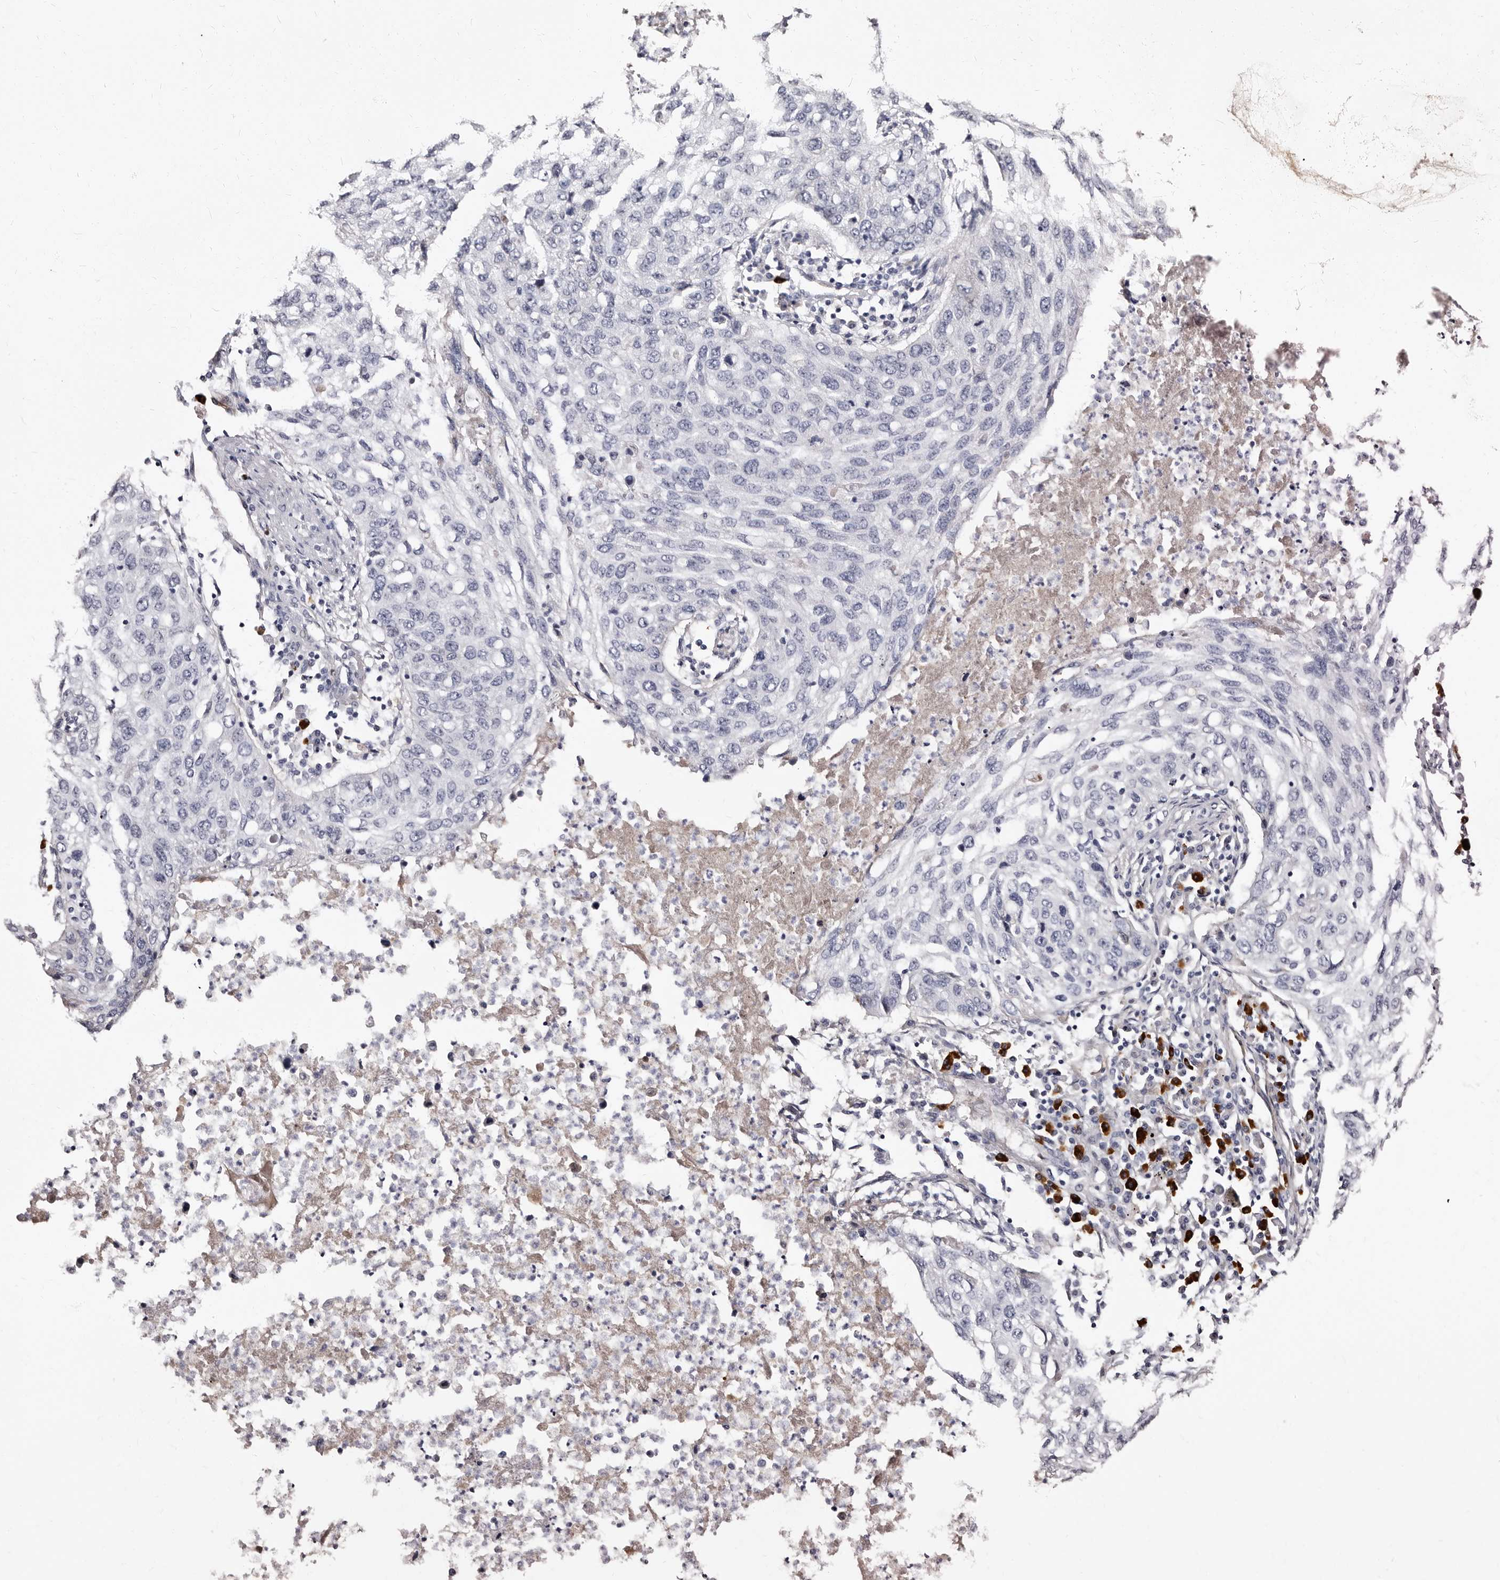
{"staining": {"intensity": "negative", "quantity": "none", "location": "none"}, "tissue": "lung cancer", "cell_type": "Tumor cells", "image_type": "cancer", "snomed": [{"axis": "morphology", "description": "Squamous cell carcinoma, NOS"}, {"axis": "topography", "description": "Lung"}], "caption": "Immunohistochemistry micrograph of neoplastic tissue: lung cancer (squamous cell carcinoma) stained with DAB (3,3'-diaminobenzidine) exhibits no significant protein staining in tumor cells.", "gene": "TBC1D22B", "patient": {"sex": "female", "age": 63}}